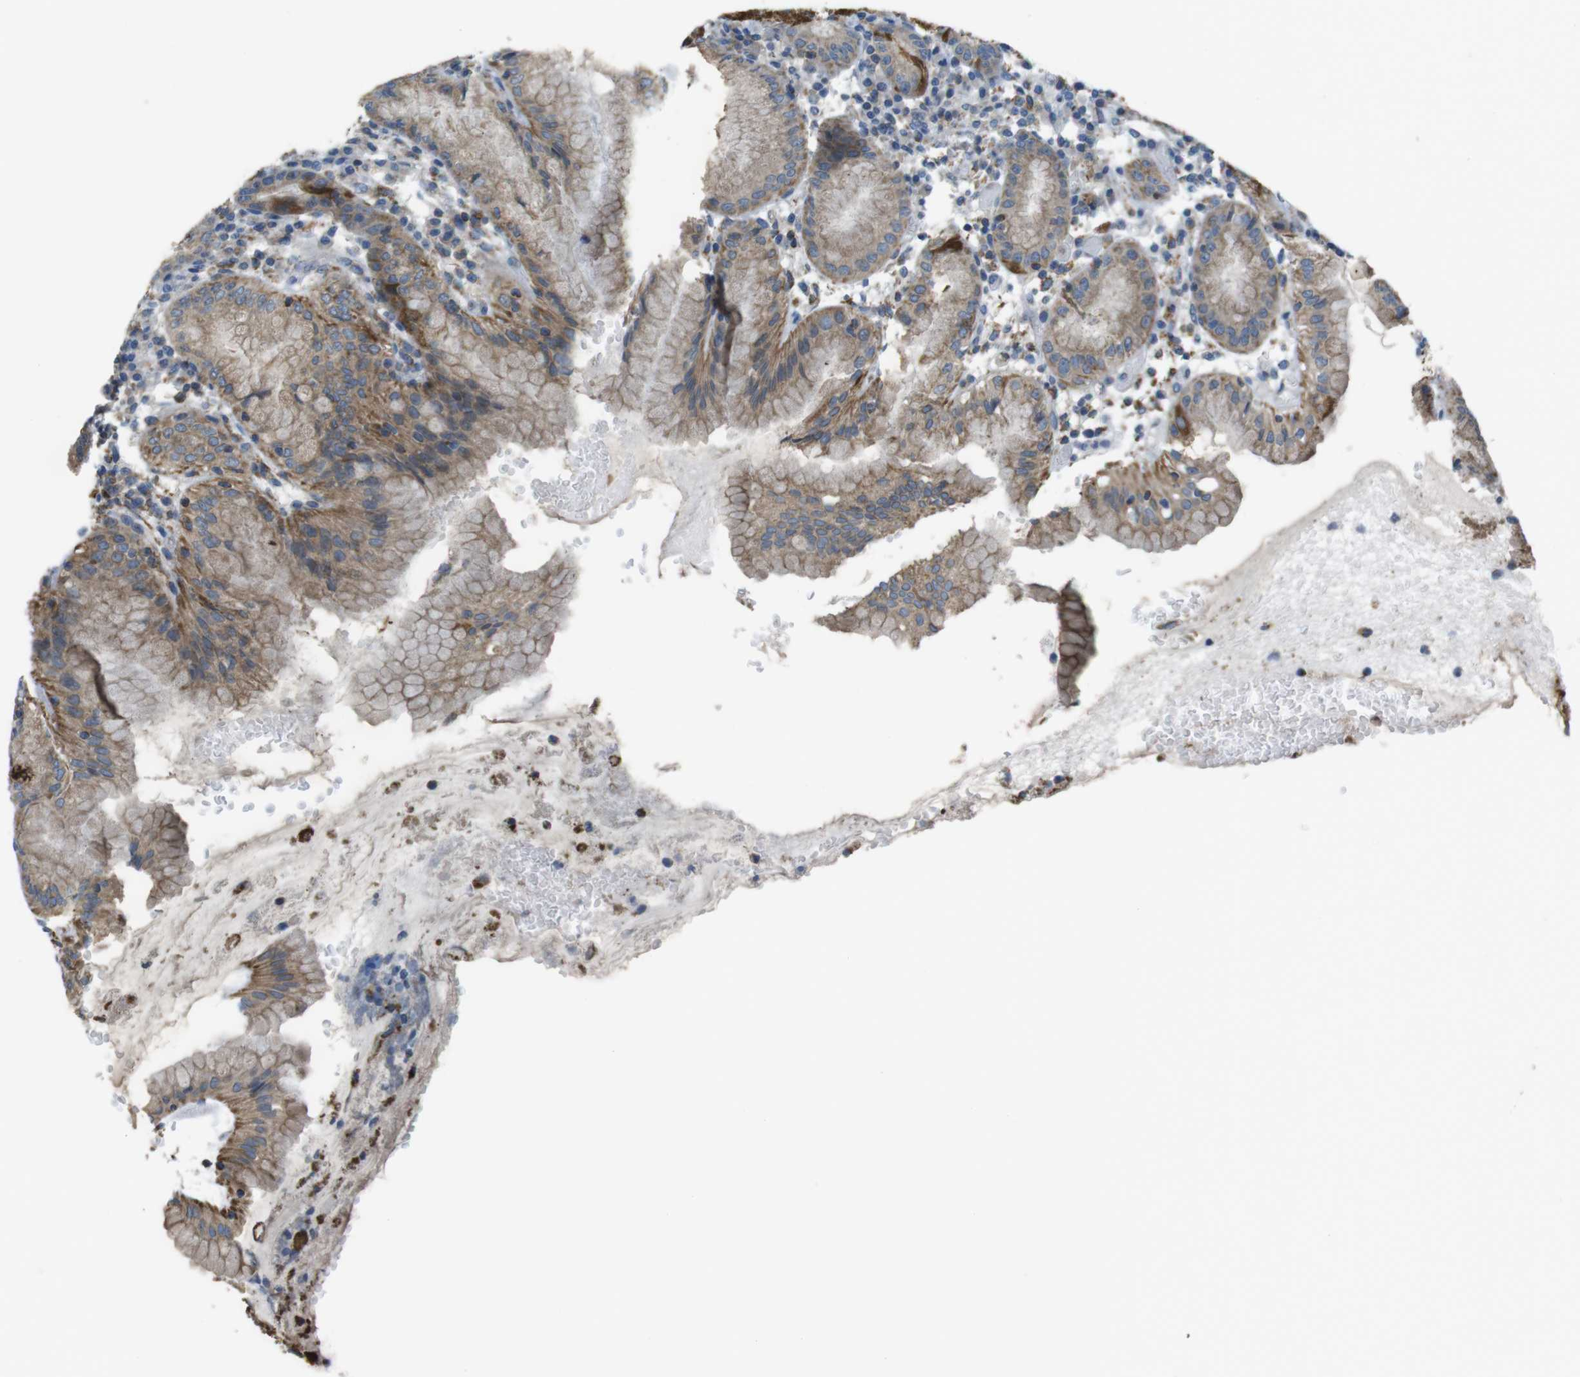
{"staining": {"intensity": "strong", "quantity": "25%-75%", "location": "cytoplasmic/membranous"}, "tissue": "stomach", "cell_type": "Glandular cells", "image_type": "normal", "snomed": [{"axis": "morphology", "description": "Normal tissue, NOS"}, {"axis": "topography", "description": "Stomach"}, {"axis": "topography", "description": "Stomach, lower"}], "caption": "Strong cytoplasmic/membranous protein expression is present in about 25%-75% of glandular cells in stomach. The protein is shown in brown color, while the nuclei are stained blue.", "gene": "GRIK1", "patient": {"sex": "female", "age": 75}}